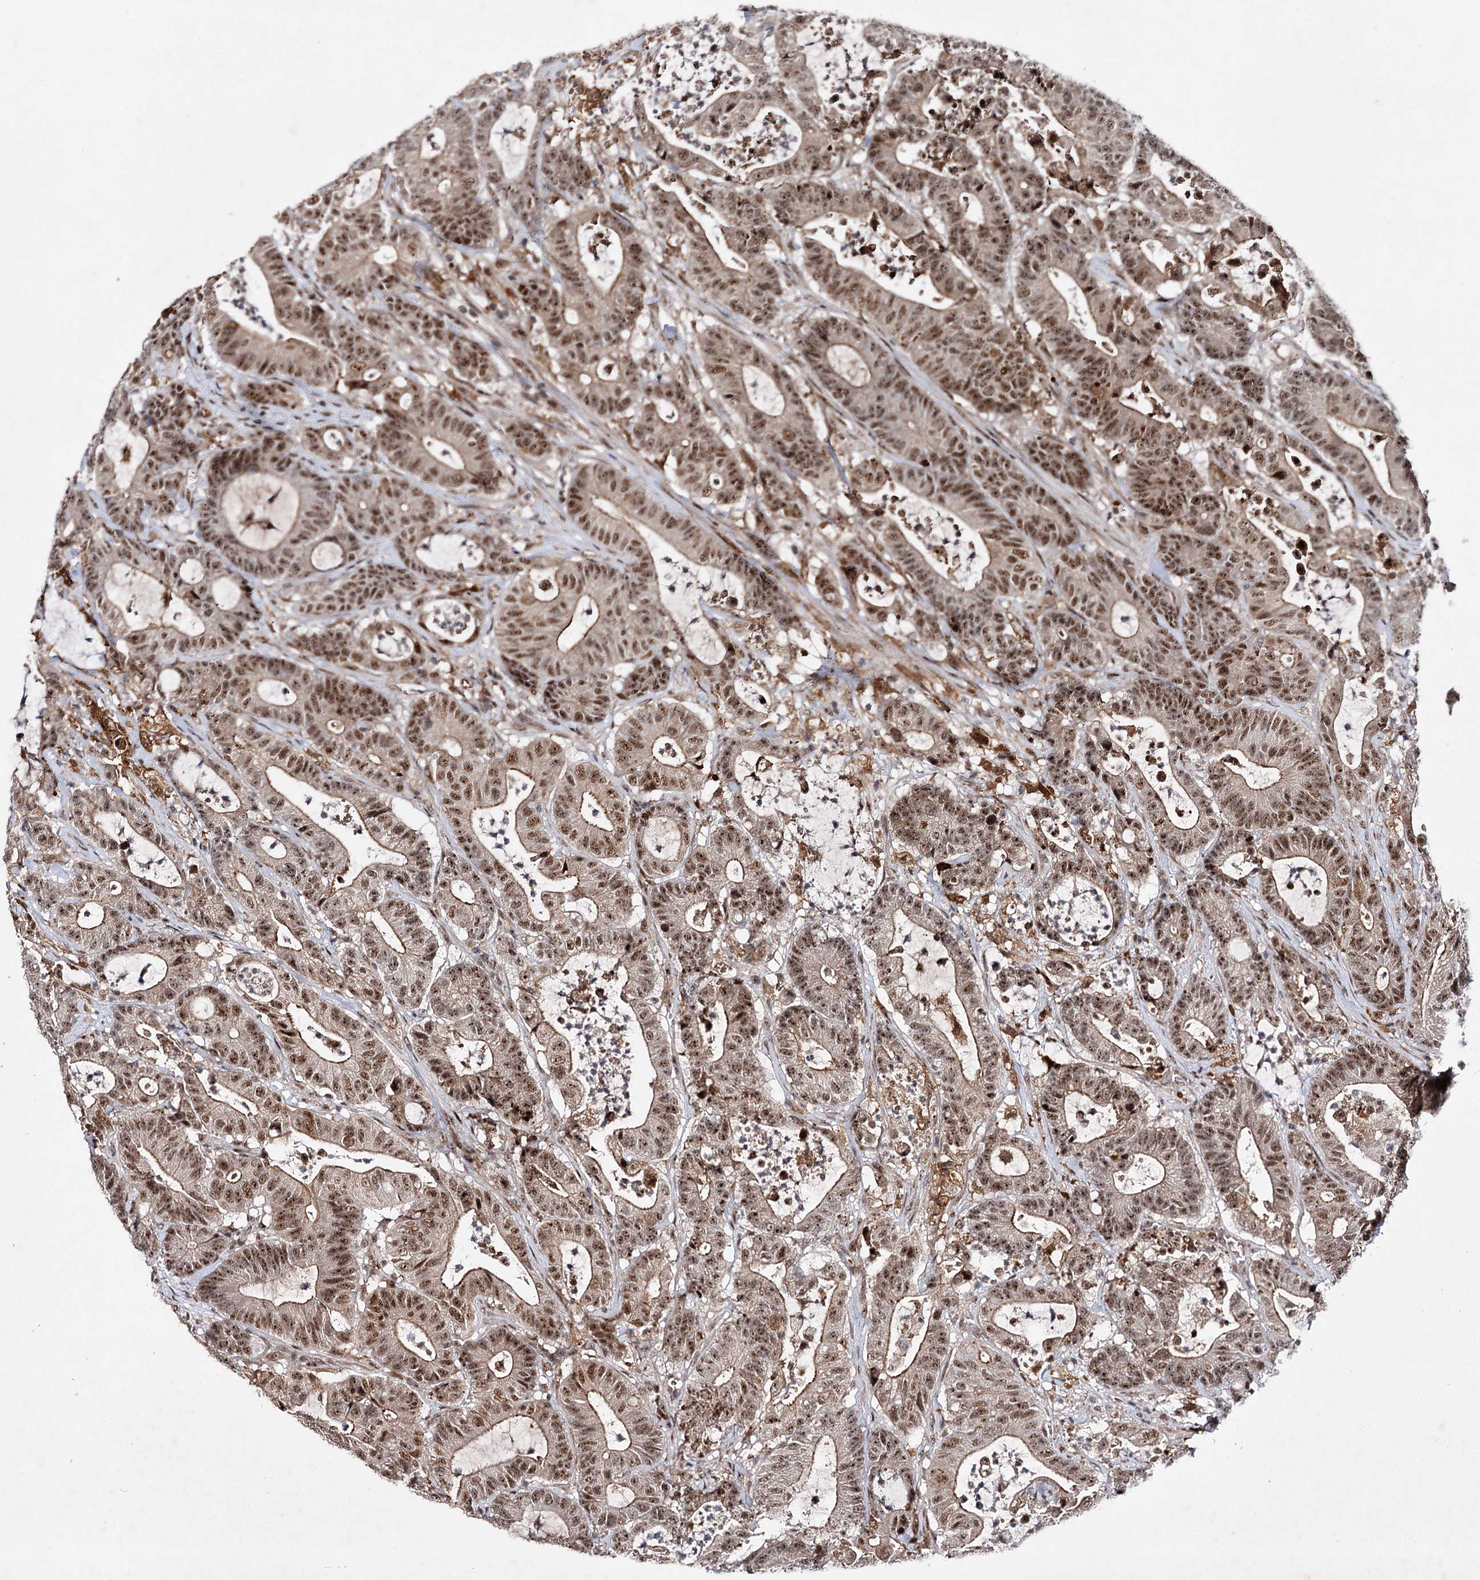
{"staining": {"intensity": "moderate", "quantity": ">75%", "location": "cytoplasmic/membranous,nuclear"}, "tissue": "colorectal cancer", "cell_type": "Tumor cells", "image_type": "cancer", "snomed": [{"axis": "morphology", "description": "Adenocarcinoma, NOS"}, {"axis": "topography", "description": "Colon"}], "caption": "Colorectal cancer (adenocarcinoma) stained for a protein (brown) demonstrates moderate cytoplasmic/membranous and nuclear positive expression in about >75% of tumor cells.", "gene": "BUD13", "patient": {"sex": "female", "age": 84}}